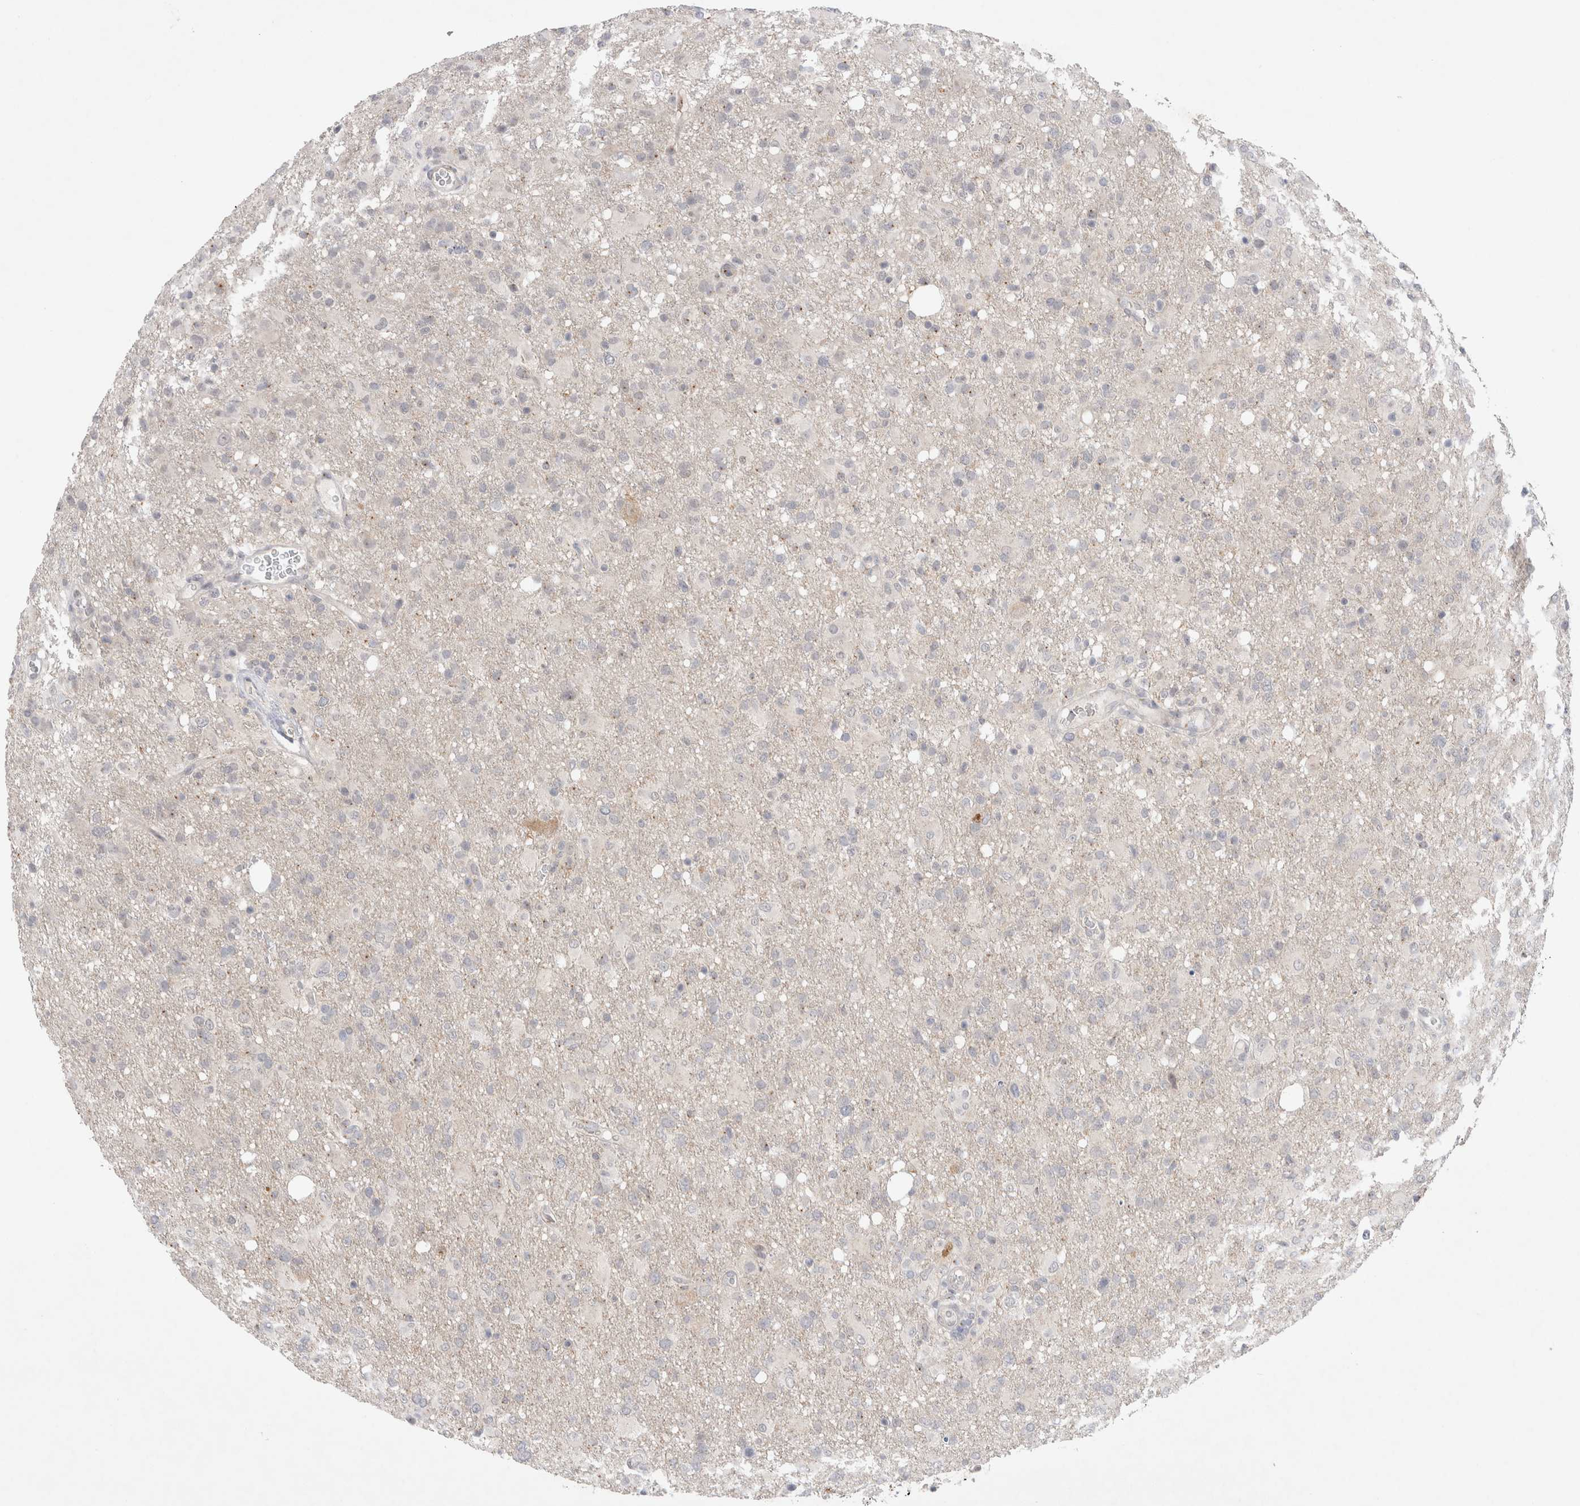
{"staining": {"intensity": "negative", "quantity": "none", "location": "none"}, "tissue": "glioma", "cell_type": "Tumor cells", "image_type": "cancer", "snomed": [{"axis": "morphology", "description": "Glioma, malignant, High grade"}, {"axis": "topography", "description": "Brain"}], "caption": "Photomicrograph shows no protein positivity in tumor cells of malignant glioma (high-grade) tissue.", "gene": "BICD2", "patient": {"sex": "female", "age": 57}}